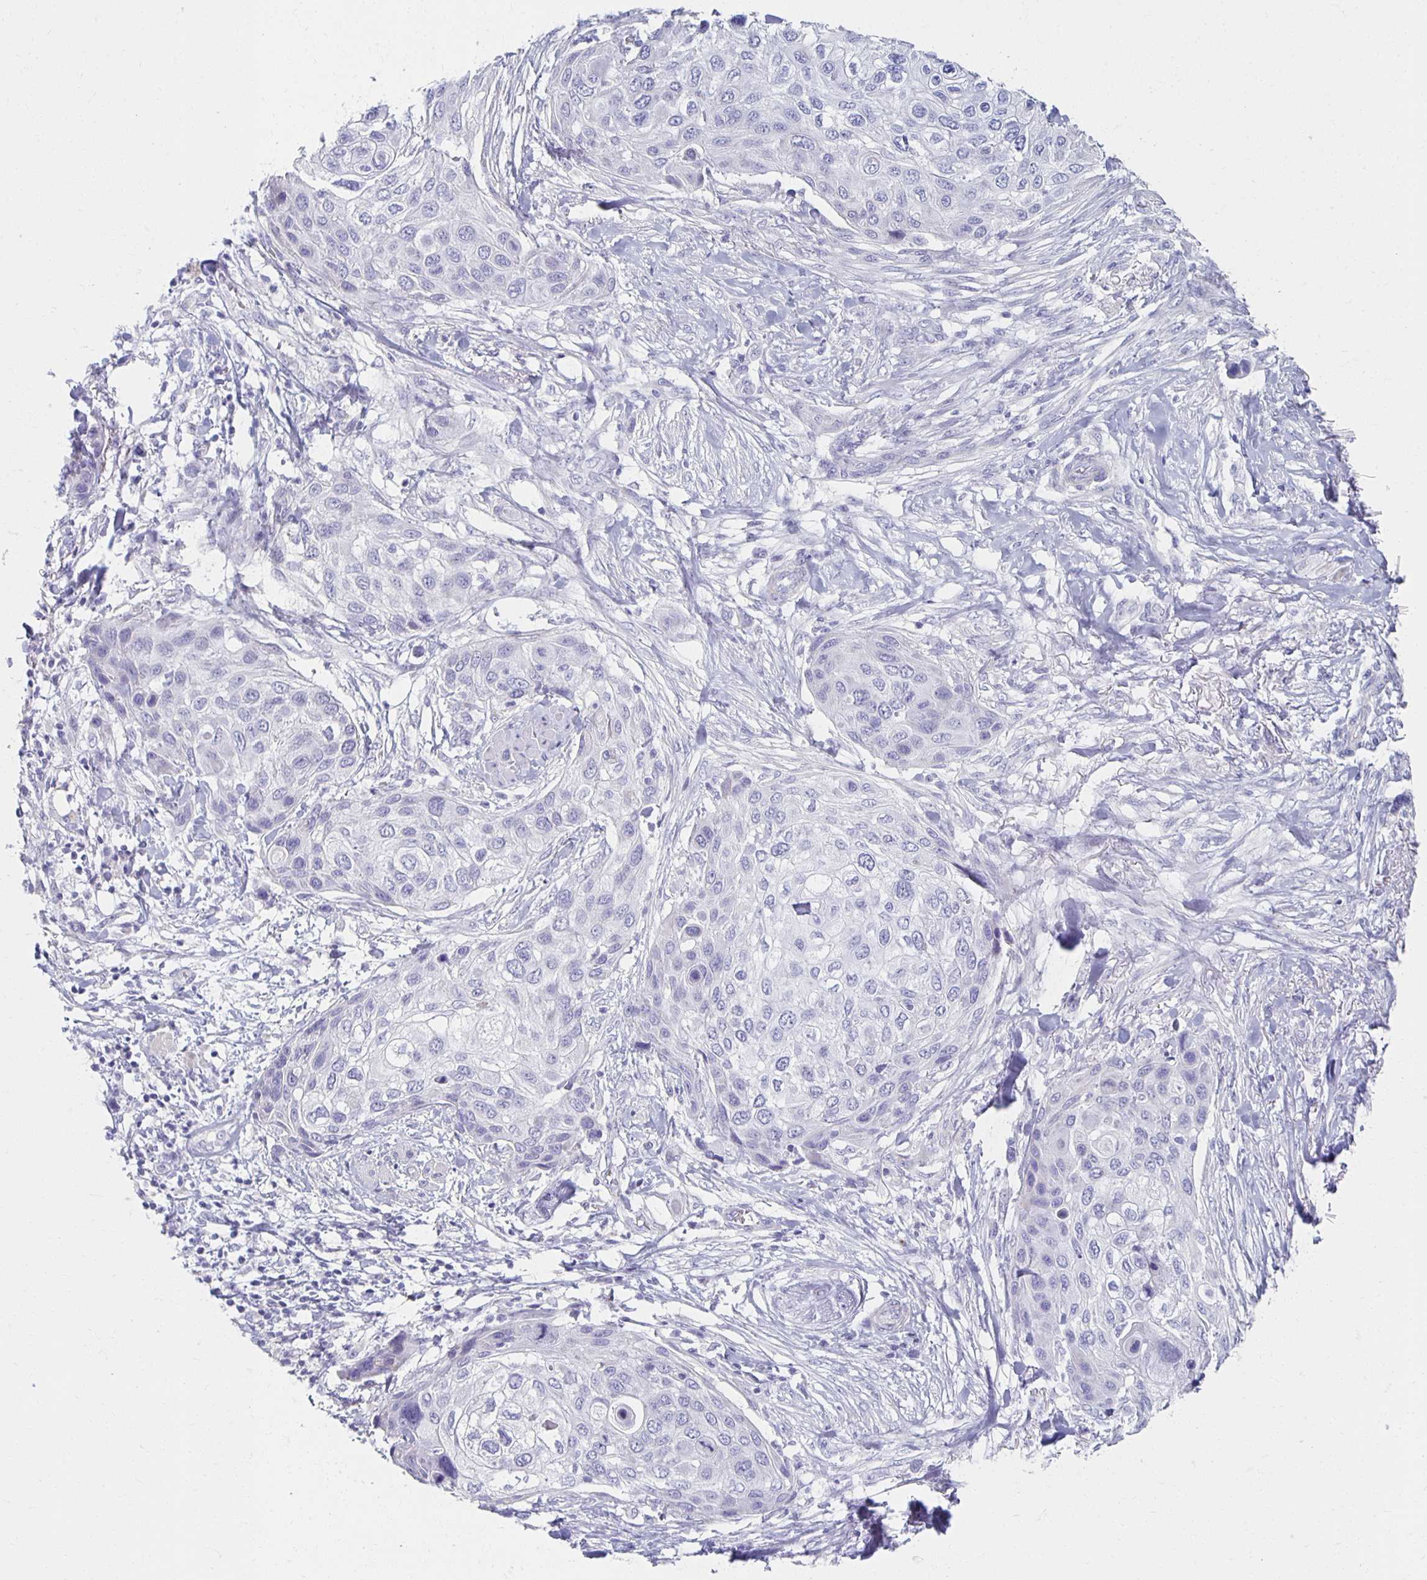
{"staining": {"intensity": "negative", "quantity": "none", "location": "none"}, "tissue": "skin cancer", "cell_type": "Tumor cells", "image_type": "cancer", "snomed": [{"axis": "morphology", "description": "Squamous cell carcinoma, NOS"}, {"axis": "topography", "description": "Skin"}], "caption": "Histopathology image shows no significant protein positivity in tumor cells of skin cancer (squamous cell carcinoma).", "gene": "TEX44", "patient": {"sex": "female", "age": 87}}